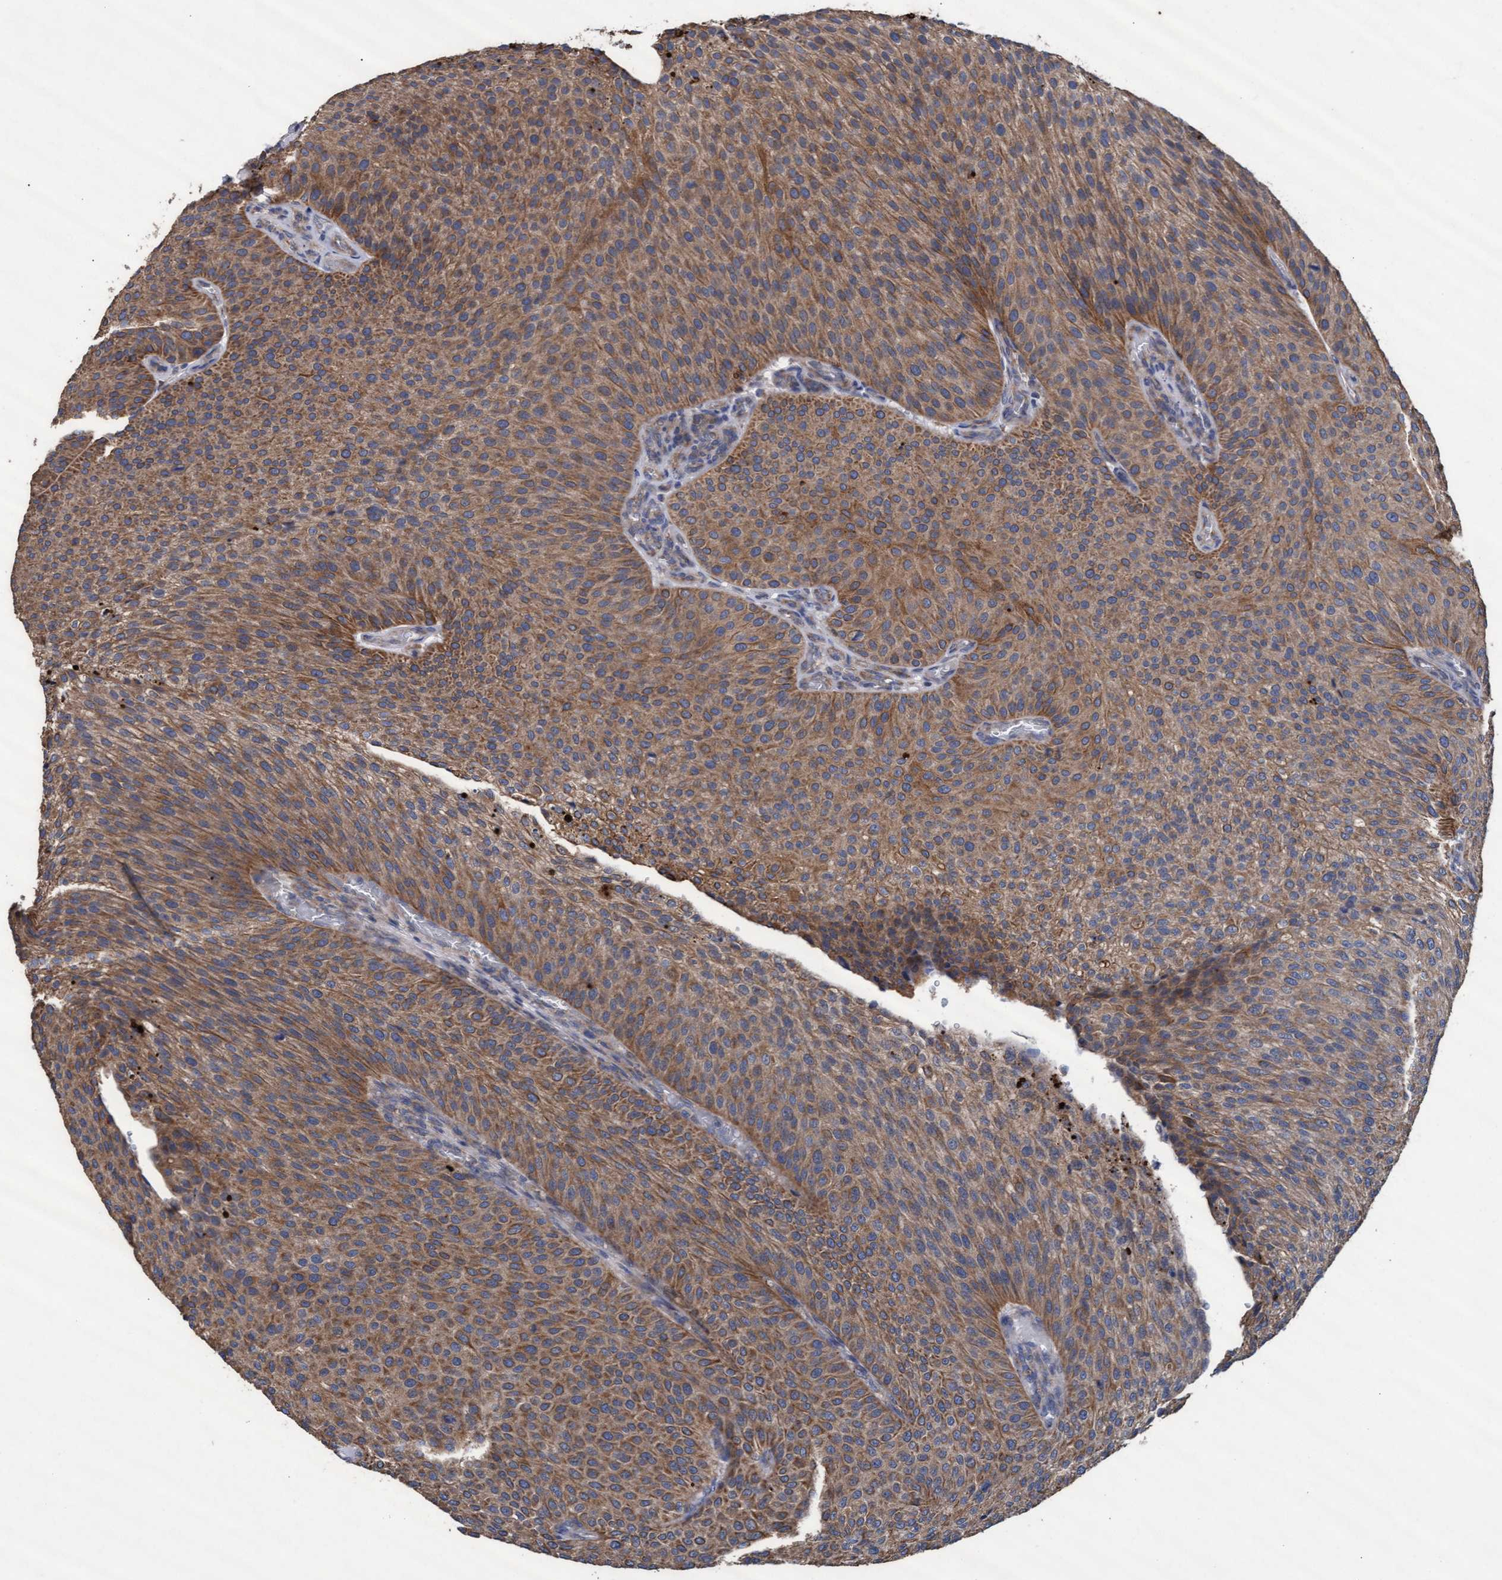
{"staining": {"intensity": "moderate", "quantity": ">75%", "location": "cytoplasmic/membranous"}, "tissue": "urothelial cancer", "cell_type": "Tumor cells", "image_type": "cancer", "snomed": [{"axis": "morphology", "description": "Urothelial carcinoma, Low grade"}, {"axis": "topography", "description": "Smooth muscle"}, {"axis": "topography", "description": "Urinary bladder"}], "caption": "Moderate cytoplasmic/membranous protein positivity is identified in about >75% of tumor cells in low-grade urothelial carcinoma. The protein is shown in brown color, while the nuclei are stained blue.", "gene": "MRPL38", "patient": {"sex": "male", "age": 60}}